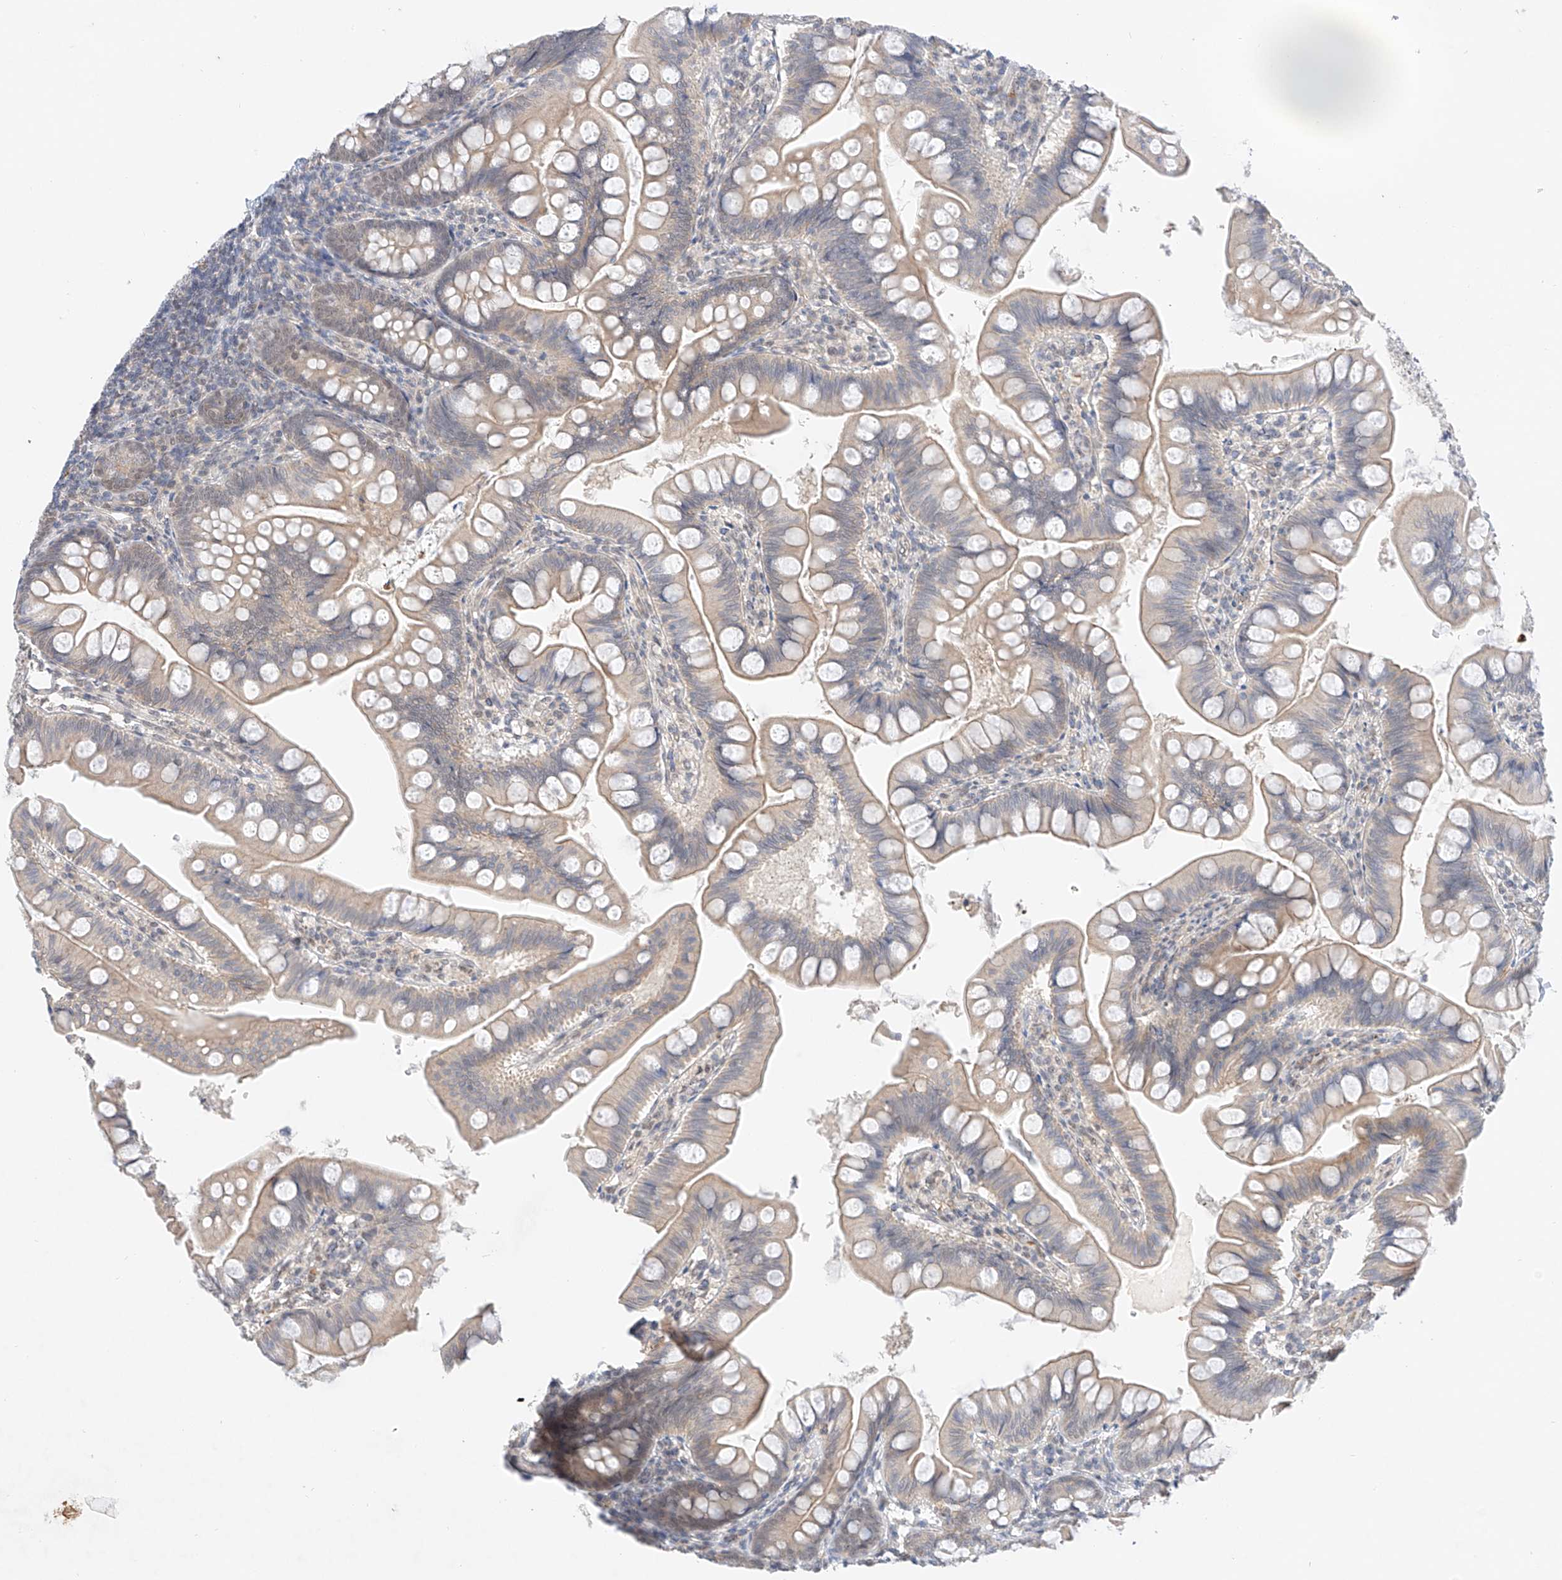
{"staining": {"intensity": "weak", "quantity": "25%-75%", "location": "cytoplasmic/membranous"}, "tissue": "small intestine", "cell_type": "Glandular cells", "image_type": "normal", "snomed": [{"axis": "morphology", "description": "Normal tissue, NOS"}, {"axis": "topography", "description": "Small intestine"}], "caption": "Protein expression analysis of unremarkable human small intestine reveals weak cytoplasmic/membranous staining in about 25%-75% of glandular cells. (brown staining indicates protein expression, while blue staining denotes nuclei).", "gene": "IL22RA2", "patient": {"sex": "male", "age": 7}}